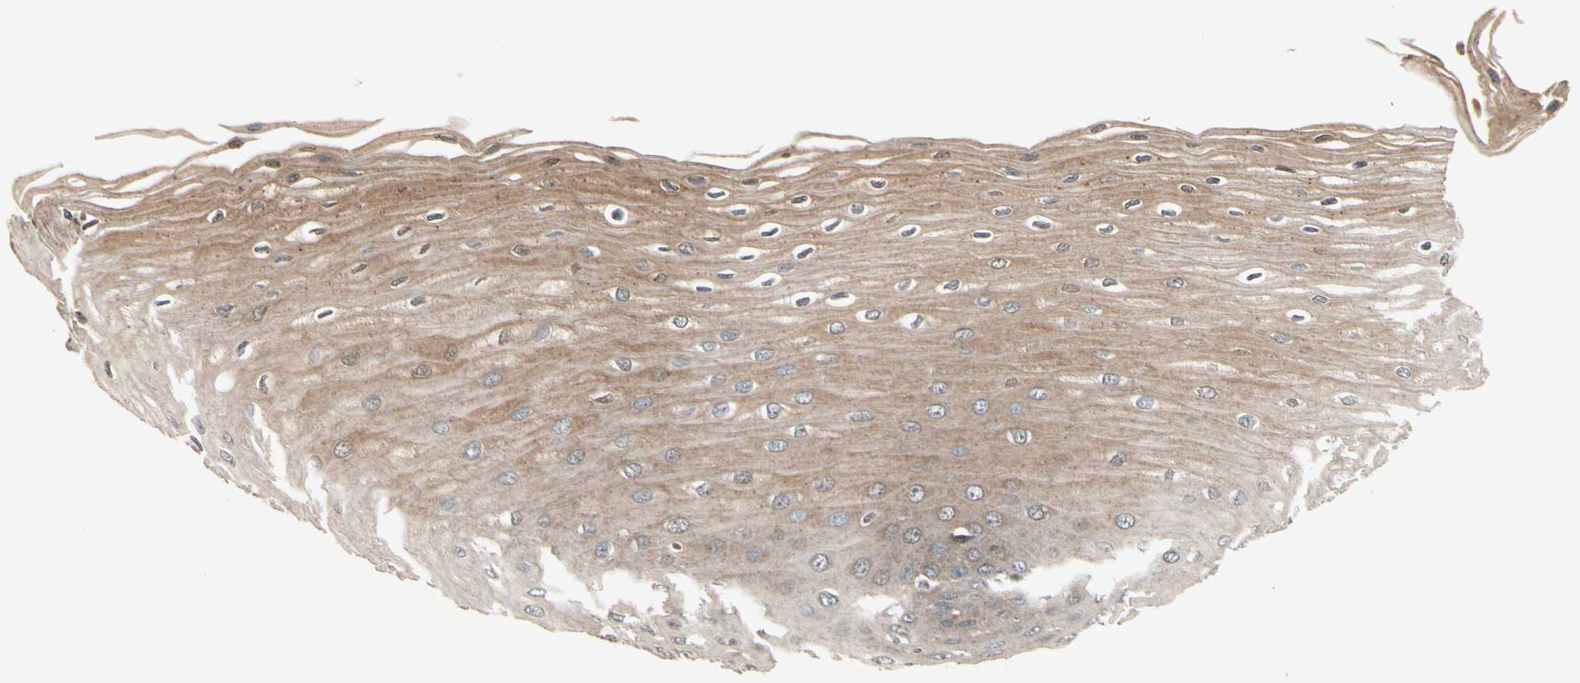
{"staining": {"intensity": "moderate", "quantity": ">75%", "location": "cytoplasmic/membranous"}, "tissue": "esophagus", "cell_type": "Squamous epithelial cells", "image_type": "normal", "snomed": [{"axis": "morphology", "description": "Normal tissue, NOS"}, {"axis": "morphology", "description": "Squamous cell carcinoma, NOS"}, {"axis": "topography", "description": "Esophagus"}], "caption": "Immunohistochemical staining of unremarkable esophagus reveals medium levels of moderate cytoplasmic/membranous staining in about >75% of squamous epithelial cells. (DAB (3,3'-diaminobenzidine) IHC, brown staining for protein, blue staining for nuclei).", "gene": "FLOT1", "patient": {"sex": "male", "age": 65}}